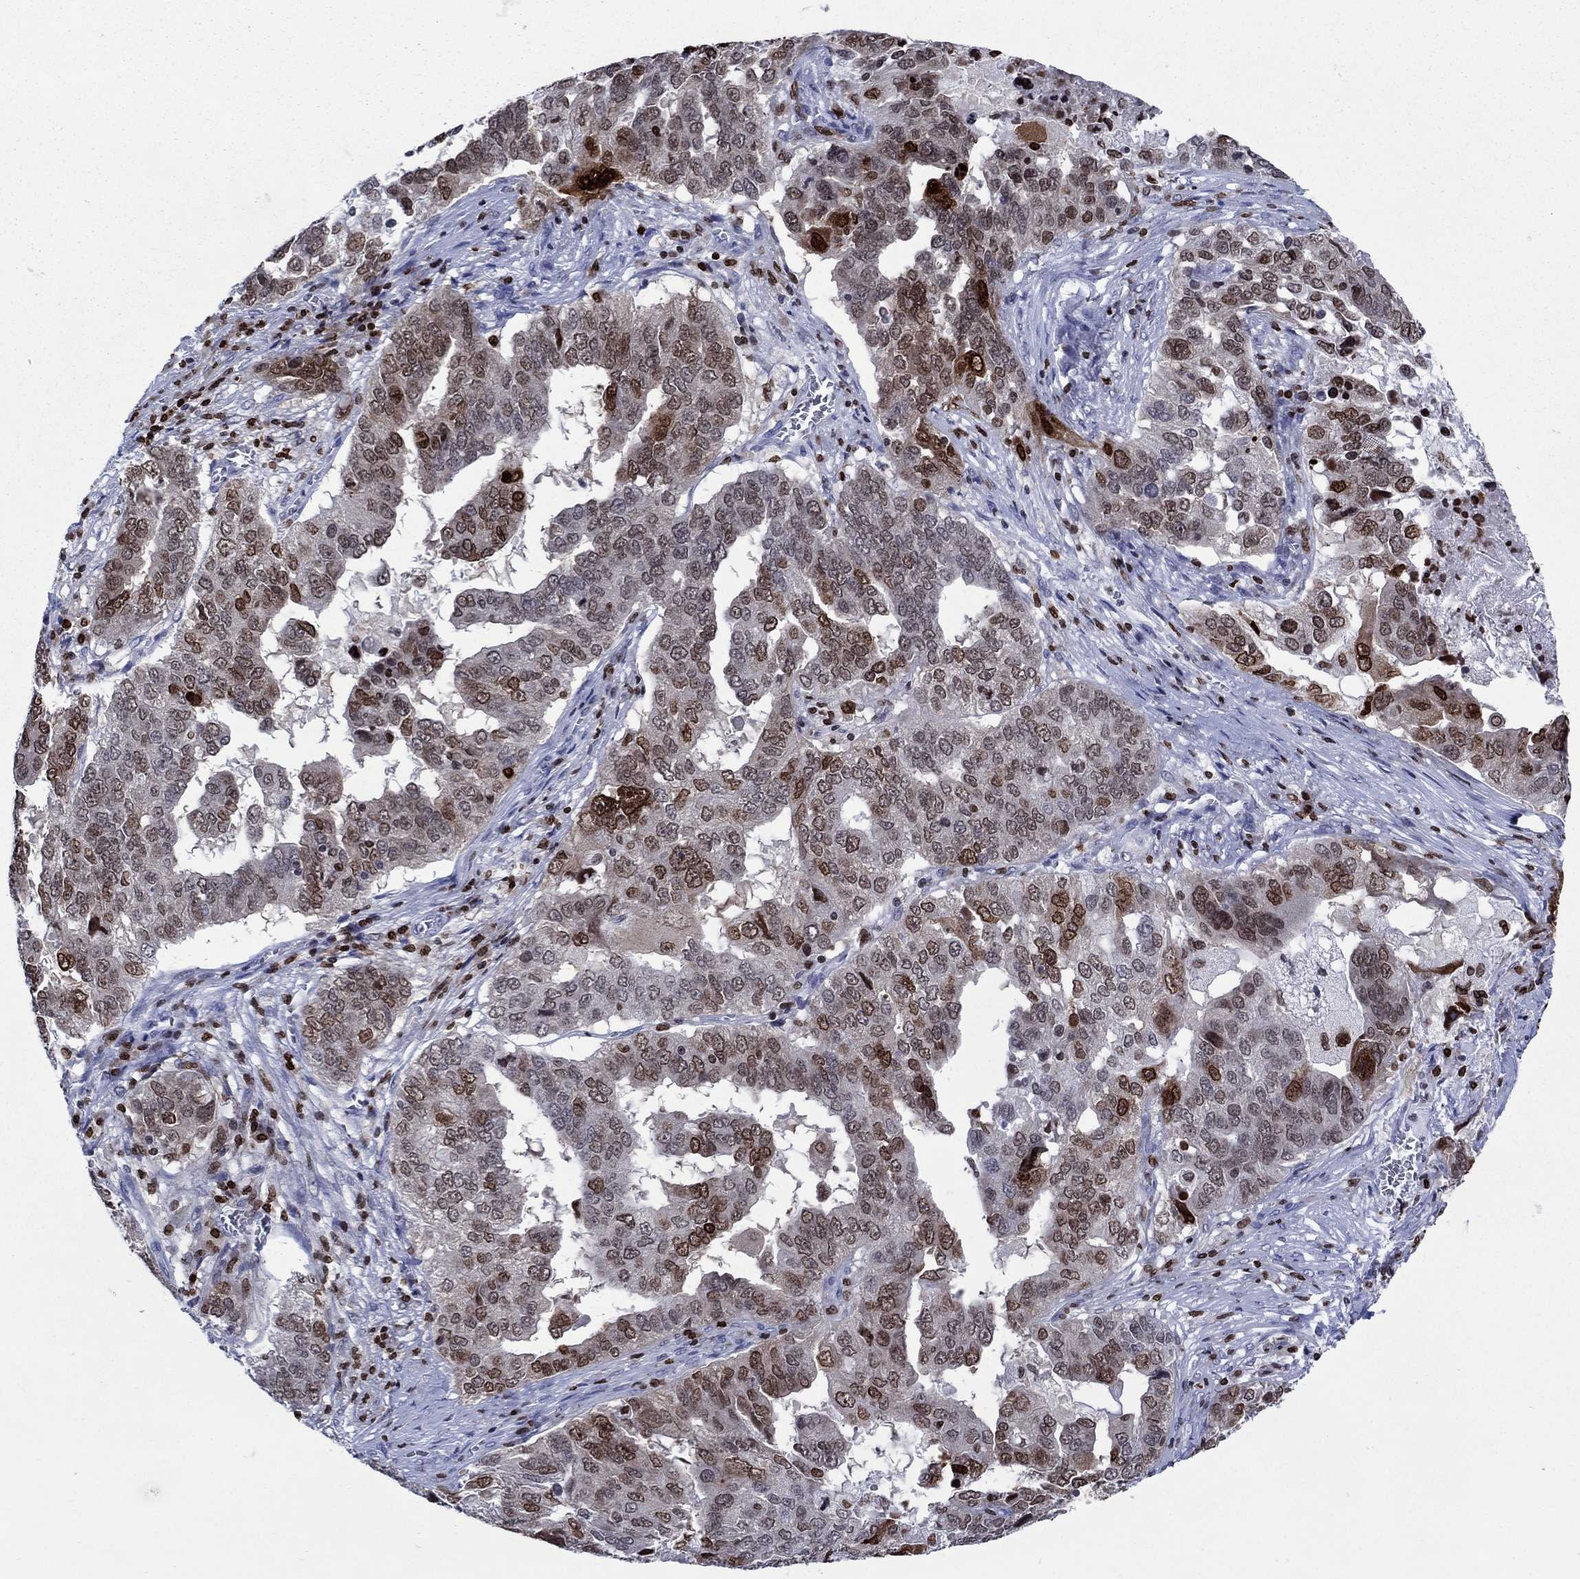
{"staining": {"intensity": "strong", "quantity": "<25%", "location": "nuclear"}, "tissue": "ovarian cancer", "cell_type": "Tumor cells", "image_type": "cancer", "snomed": [{"axis": "morphology", "description": "Carcinoma, endometroid"}, {"axis": "topography", "description": "Soft tissue"}, {"axis": "topography", "description": "Ovary"}], "caption": "Protein analysis of ovarian cancer tissue exhibits strong nuclear staining in approximately <25% of tumor cells.", "gene": "HMGA1", "patient": {"sex": "female", "age": 52}}